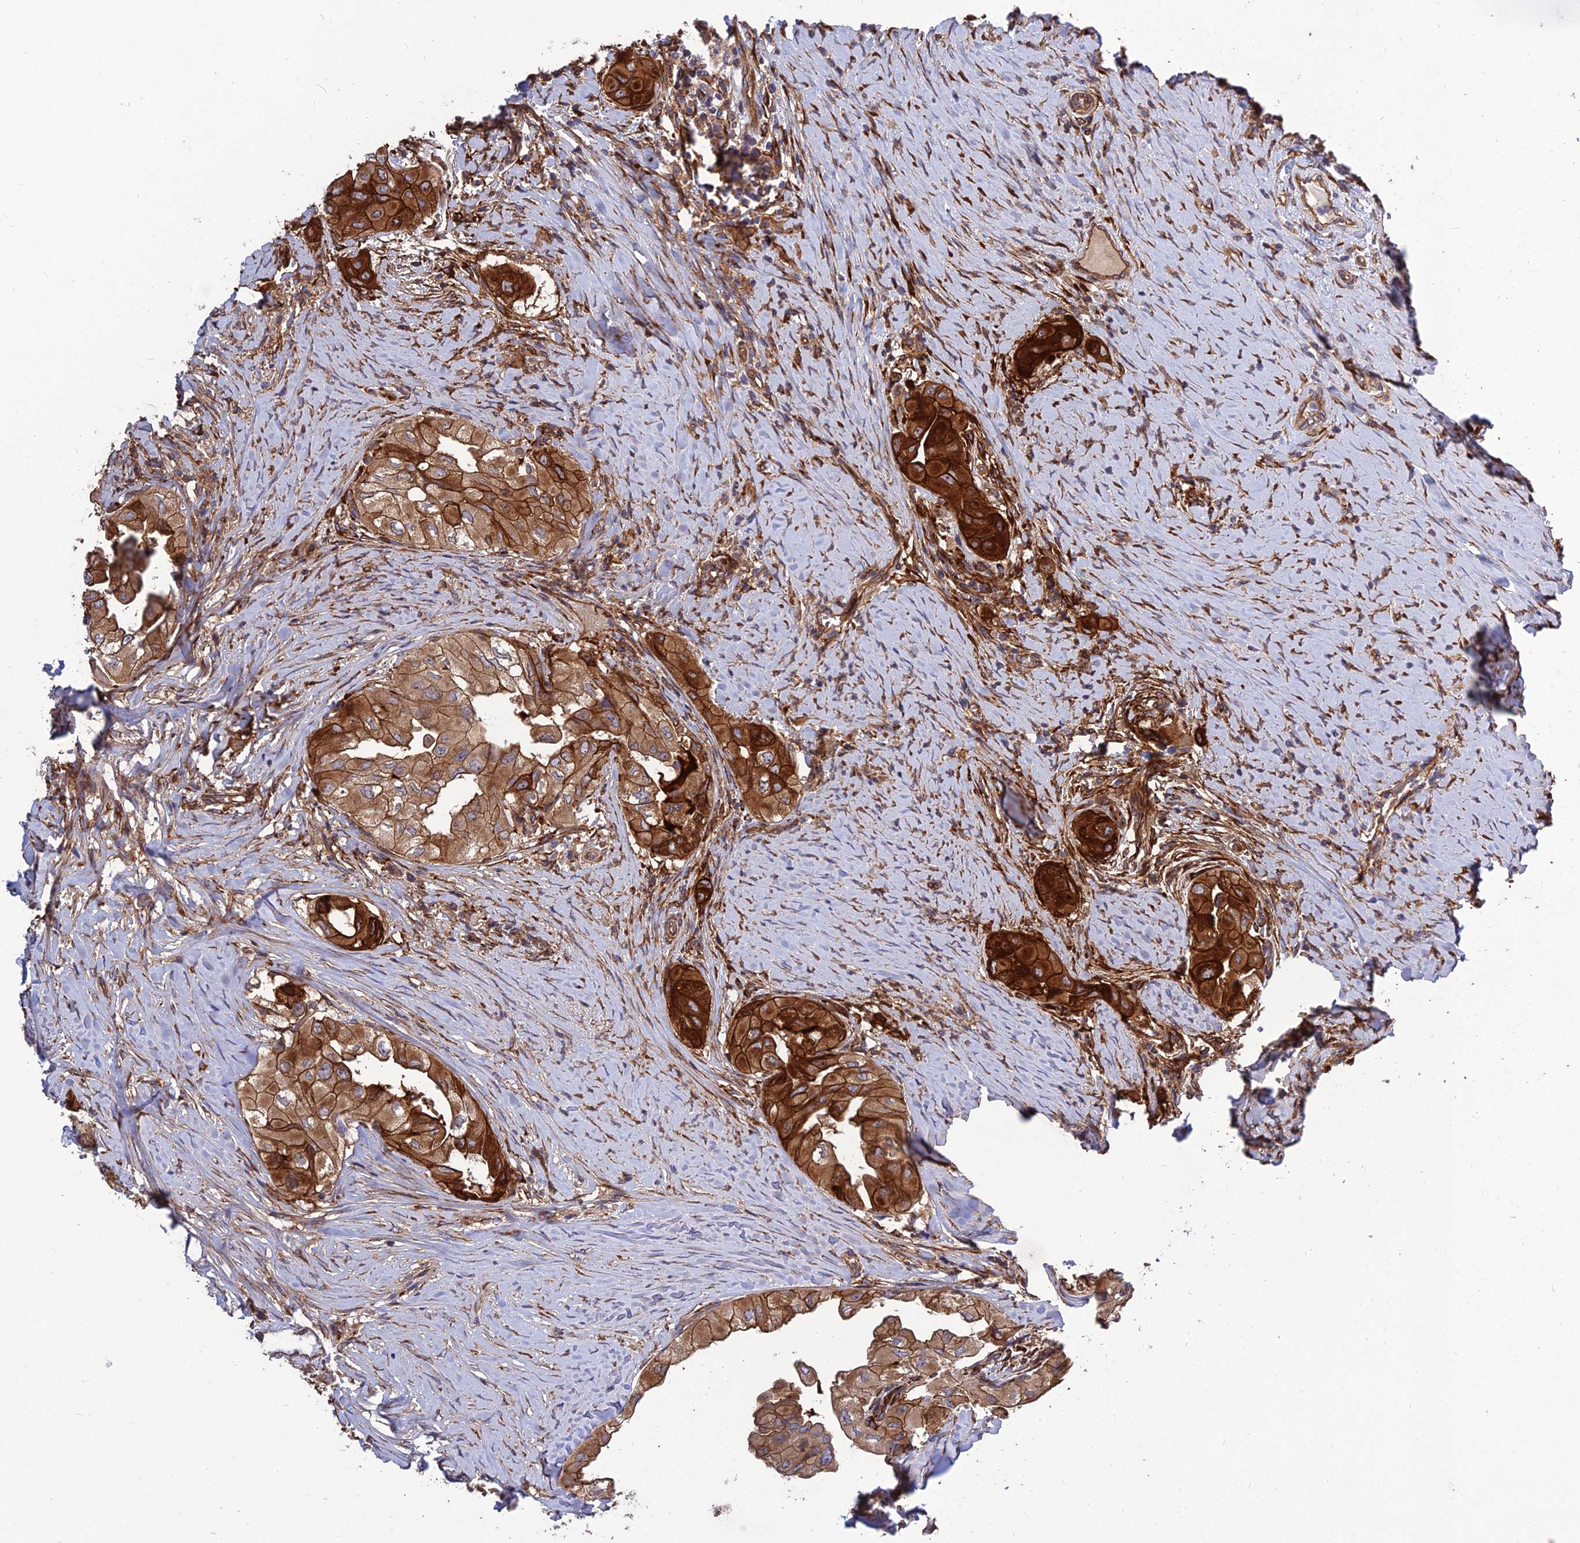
{"staining": {"intensity": "strong", "quantity": ">75%", "location": "cytoplasmic/membranous"}, "tissue": "thyroid cancer", "cell_type": "Tumor cells", "image_type": "cancer", "snomed": [{"axis": "morphology", "description": "Papillary adenocarcinoma, NOS"}, {"axis": "topography", "description": "Thyroid gland"}], "caption": "Strong cytoplasmic/membranous staining for a protein is present in about >75% of tumor cells of thyroid cancer using IHC.", "gene": "CRTAP", "patient": {"sex": "female", "age": 59}}